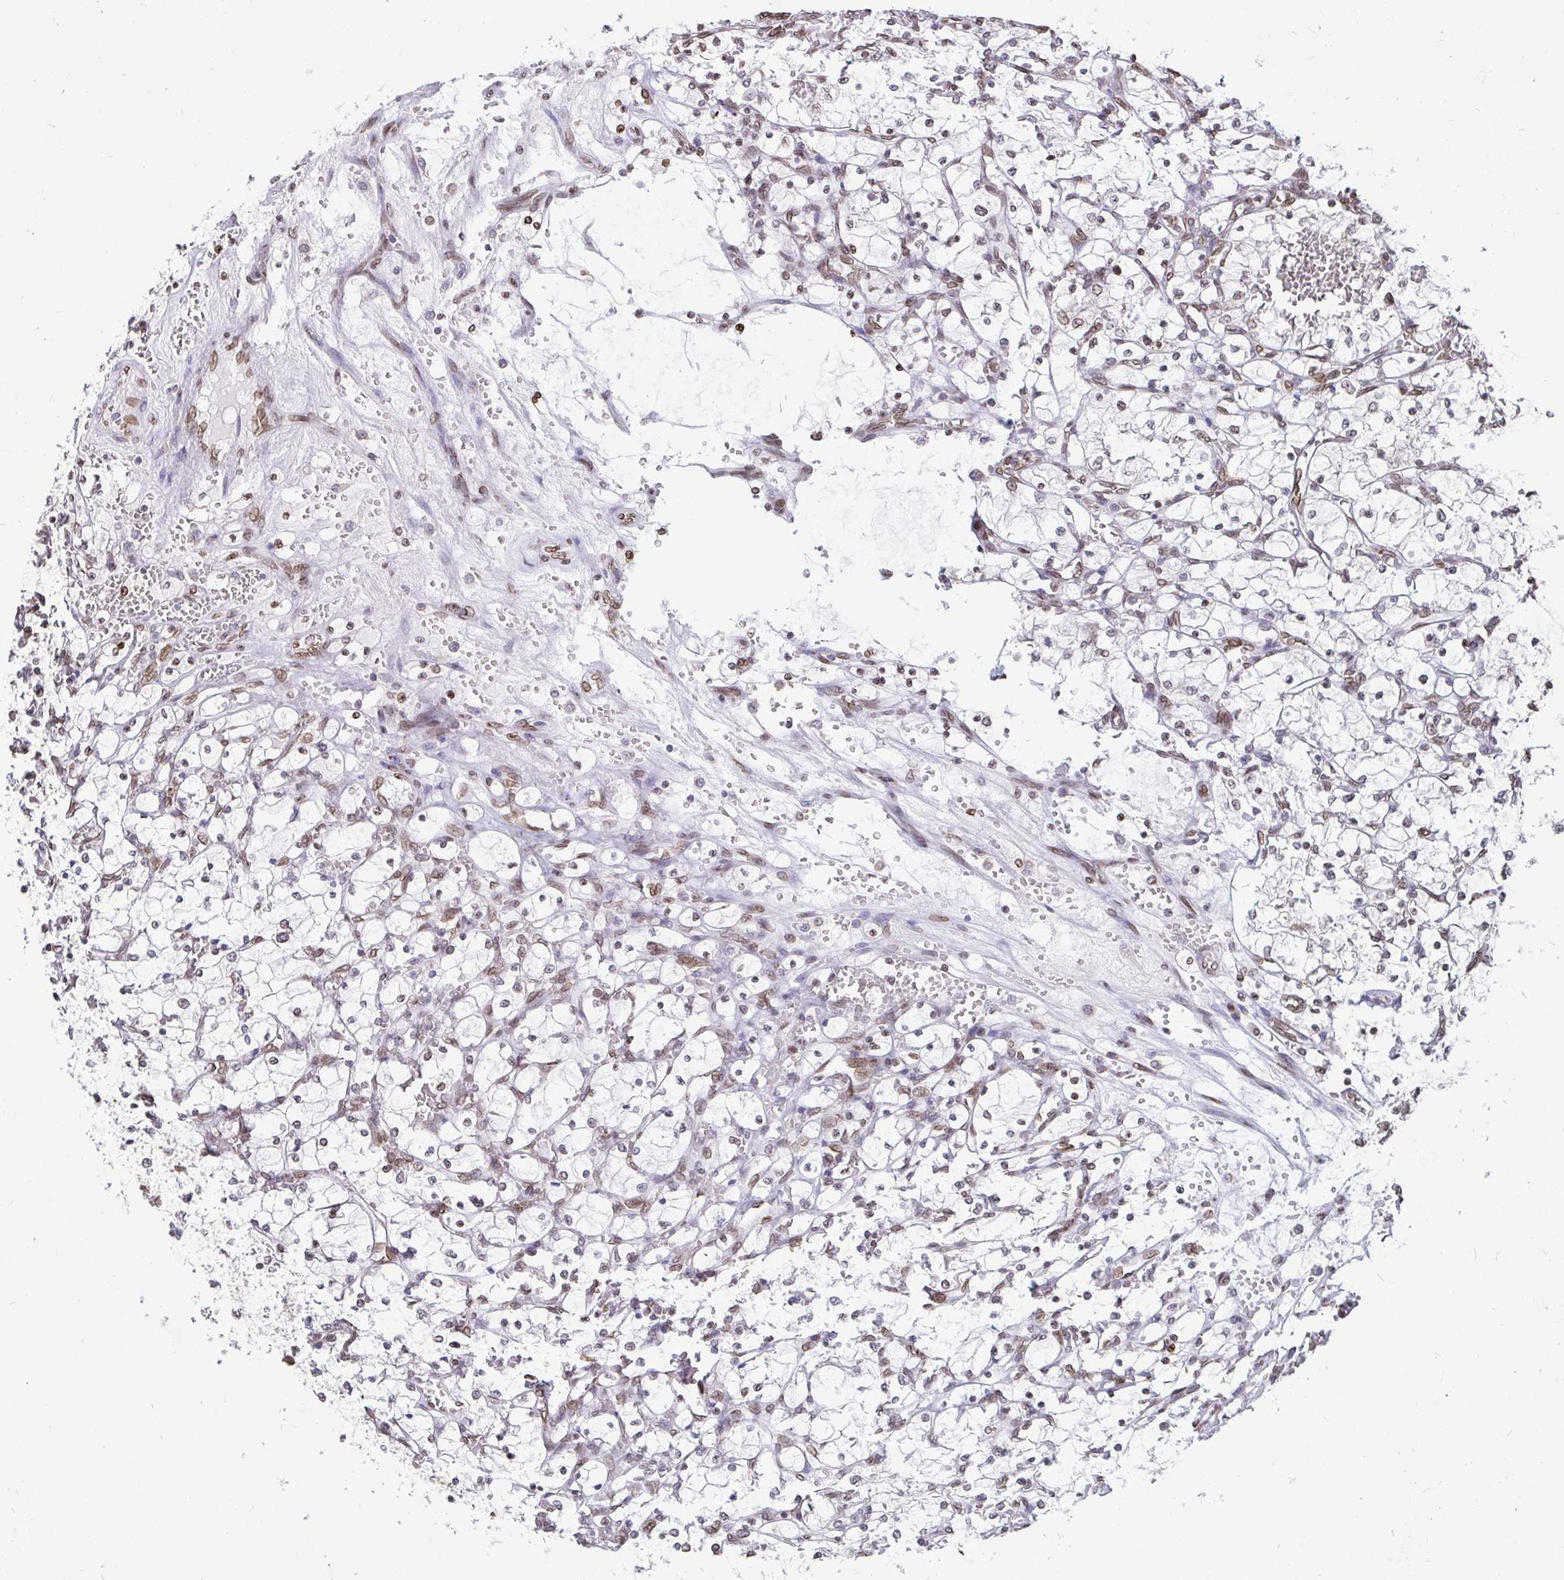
{"staining": {"intensity": "weak", "quantity": ">75%", "location": "nuclear"}, "tissue": "renal cancer", "cell_type": "Tumor cells", "image_type": "cancer", "snomed": [{"axis": "morphology", "description": "Adenocarcinoma, NOS"}, {"axis": "topography", "description": "Kidney"}], "caption": "Renal cancer (adenocarcinoma) stained with immunohistochemistry (IHC) shows weak nuclear staining in approximately >75% of tumor cells.", "gene": "EMD", "patient": {"sex": "female", "age": 69}}